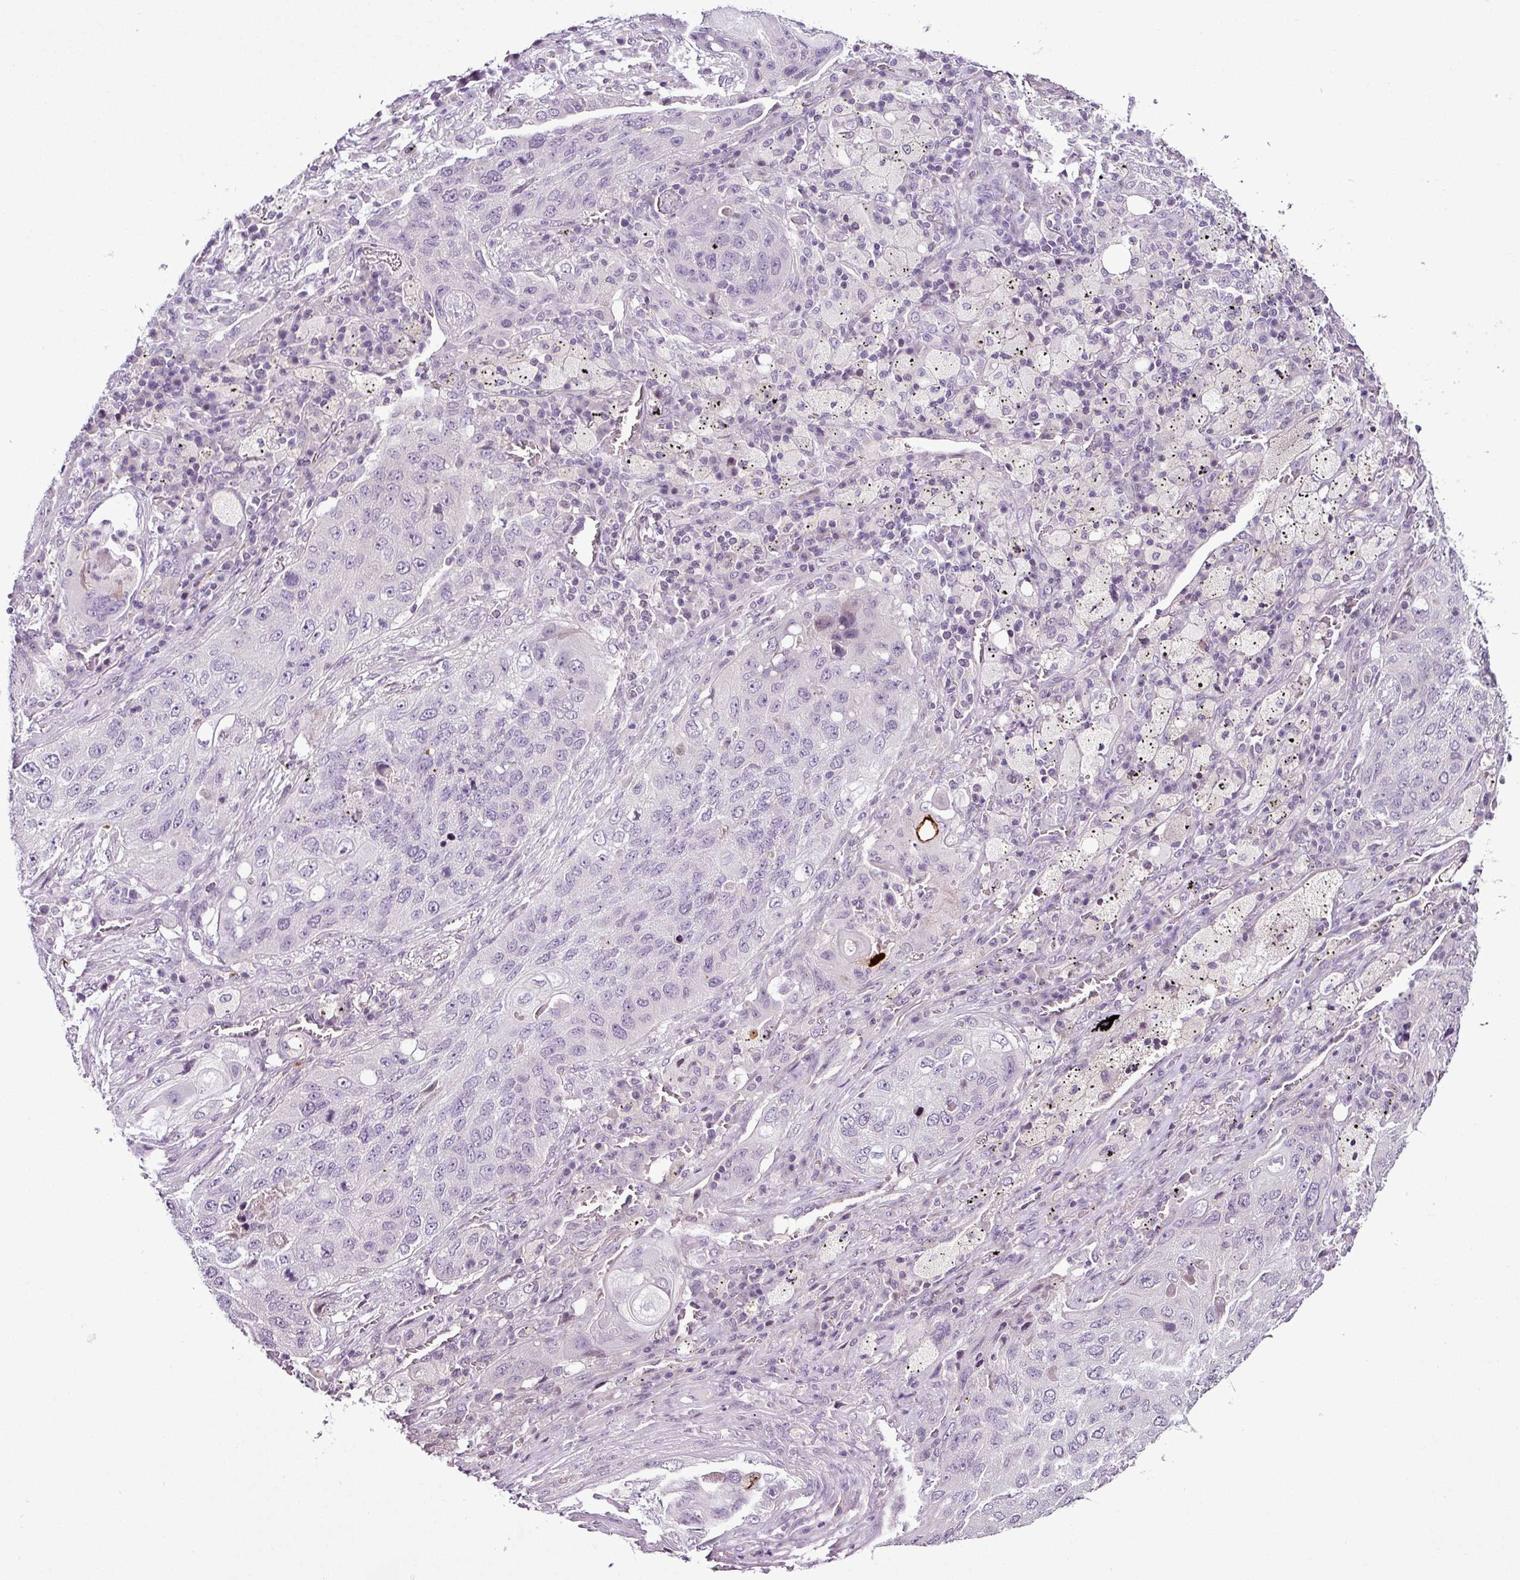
{"staining": {"intensity": "negative", "quantity": "none", "location": "none"}, "tissue": "lung cancer", "cell_type": "Tumor cells", "image_type": "cancer", "snomed": [{"axis": "morphology", "description": "Squamous cell carcinoma, NOS"}, {"axis": "topography", "description": "Lung"}], "caption": "IHC image of neoplastic tissue: lung cancer stained with DAB (3,3'-diaminobenzidine) reveals no significant protein staining in tumor cells.", "gene": "TEX30", "patient": {"sex": "female", "age": 63}}